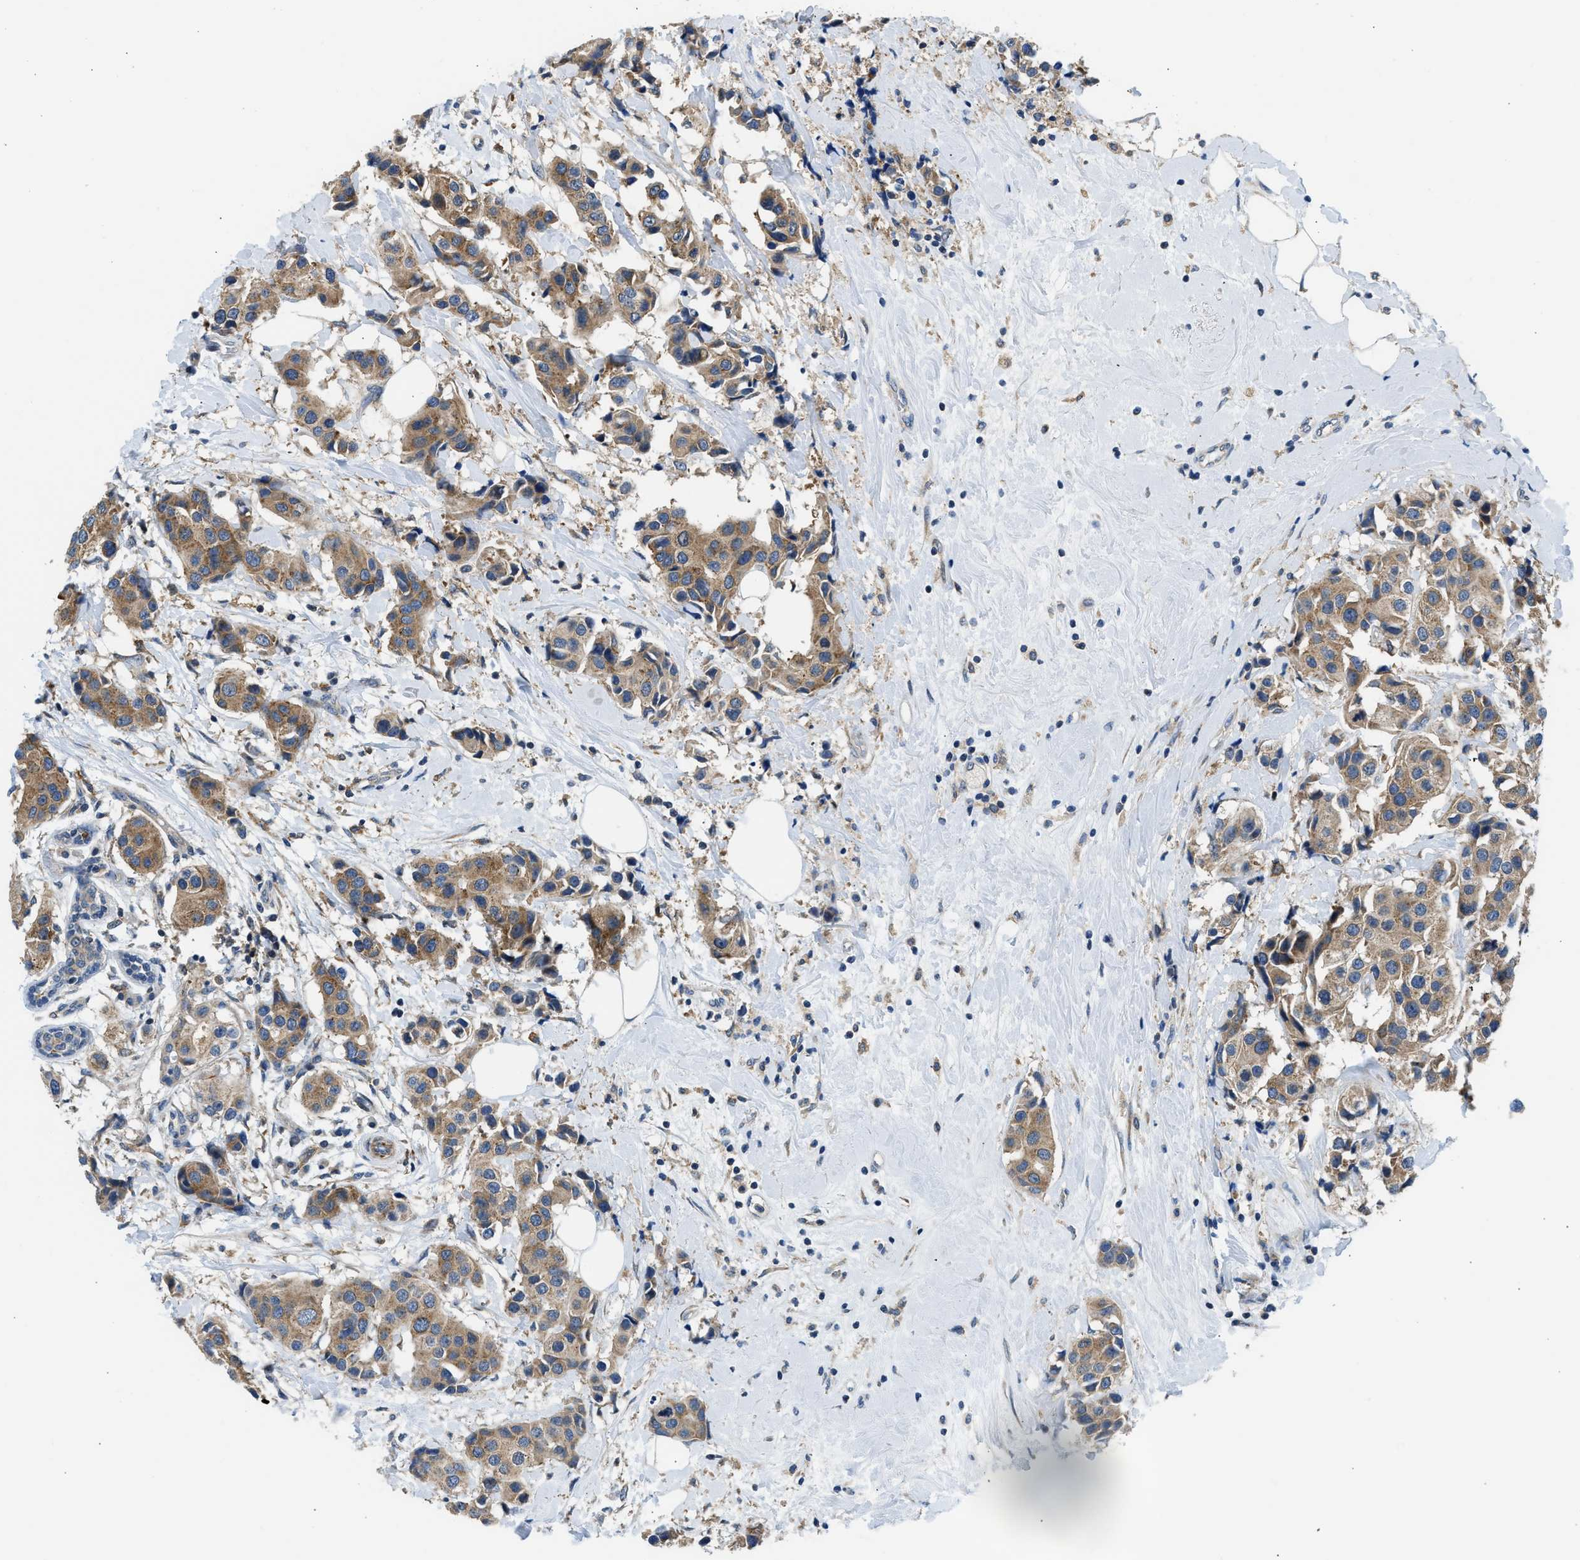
{"staining": {"intensity": "moderate", "quantity": ">75%", "location": "cytoplasmic/membranous"}, "tissue": "breast cancer", "cell_type": "Tumor cells", "image_type": "cancer", "snomed": [{"axis": "morphology", "description": "Normal tissue, NOS"}, {"axis": "morphology", "description": "Duct carcinoma"}, {"axis": "topography", "description": "Breast"}], "caption": "Tumor cells show medium levels of moderate cytoplasmic/membranous staining in about >75% of cells in infiltrating ductal carcinoma (breast).", "gene": "LPIN2", "patient": {"sex": "female", "age": 39}}